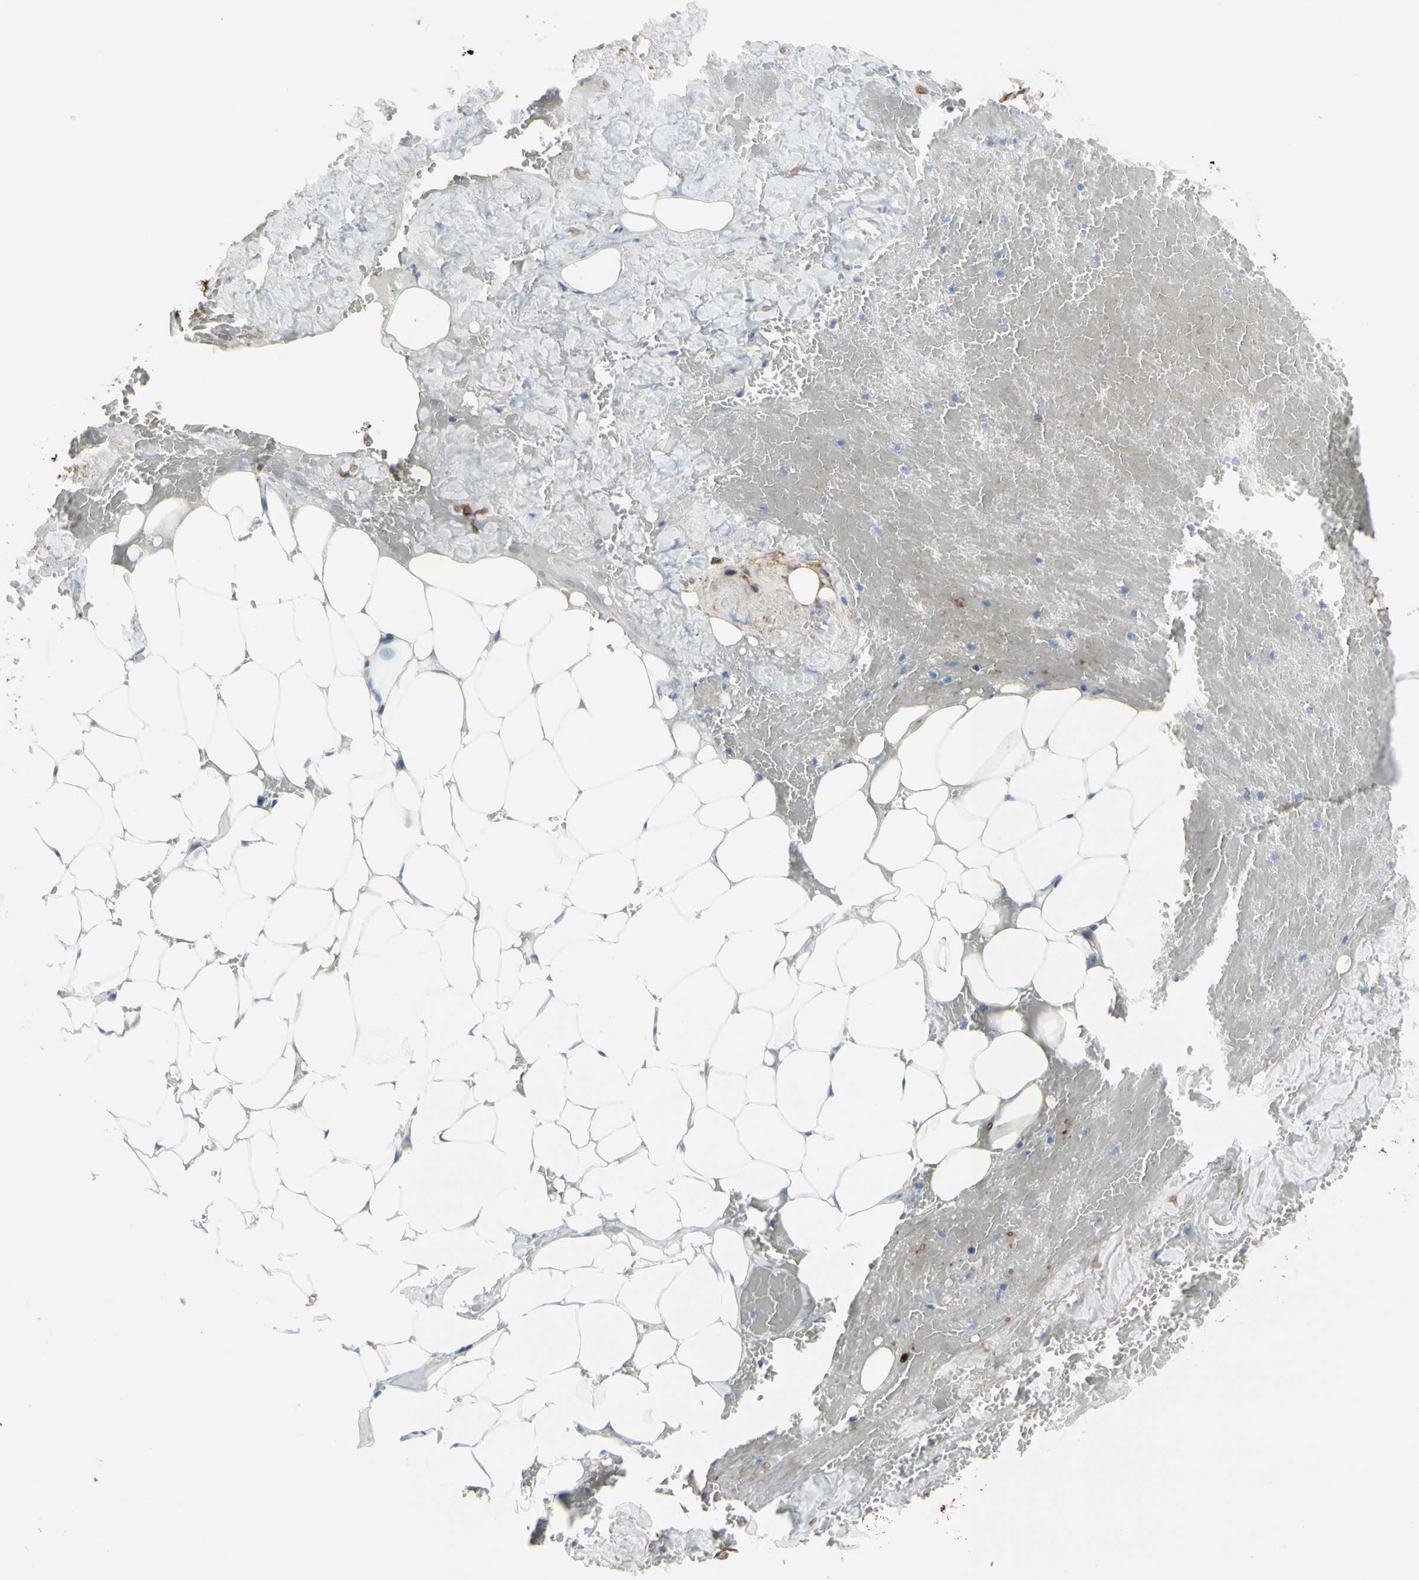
{"staining": {"intensity": "negative", "quantity": "none", "location": "none"}, "tissue": "adipose tissue", "cell_type": "Adipocytes", "image_type": "normal", "snomed": [{"axis": "morphology", "description": "Normal tissue, NOS"}, {"axis": "topography", "description": "Peripheral nerve tissue"}], "caption": "High power microscopy micrograph of an immunohistochemistry photomicrograph of normal adipose tissue, revealing no significant expression in adipocytes.", "gene": "PIGR", "patient": {"sex": "male", "age": 70}}